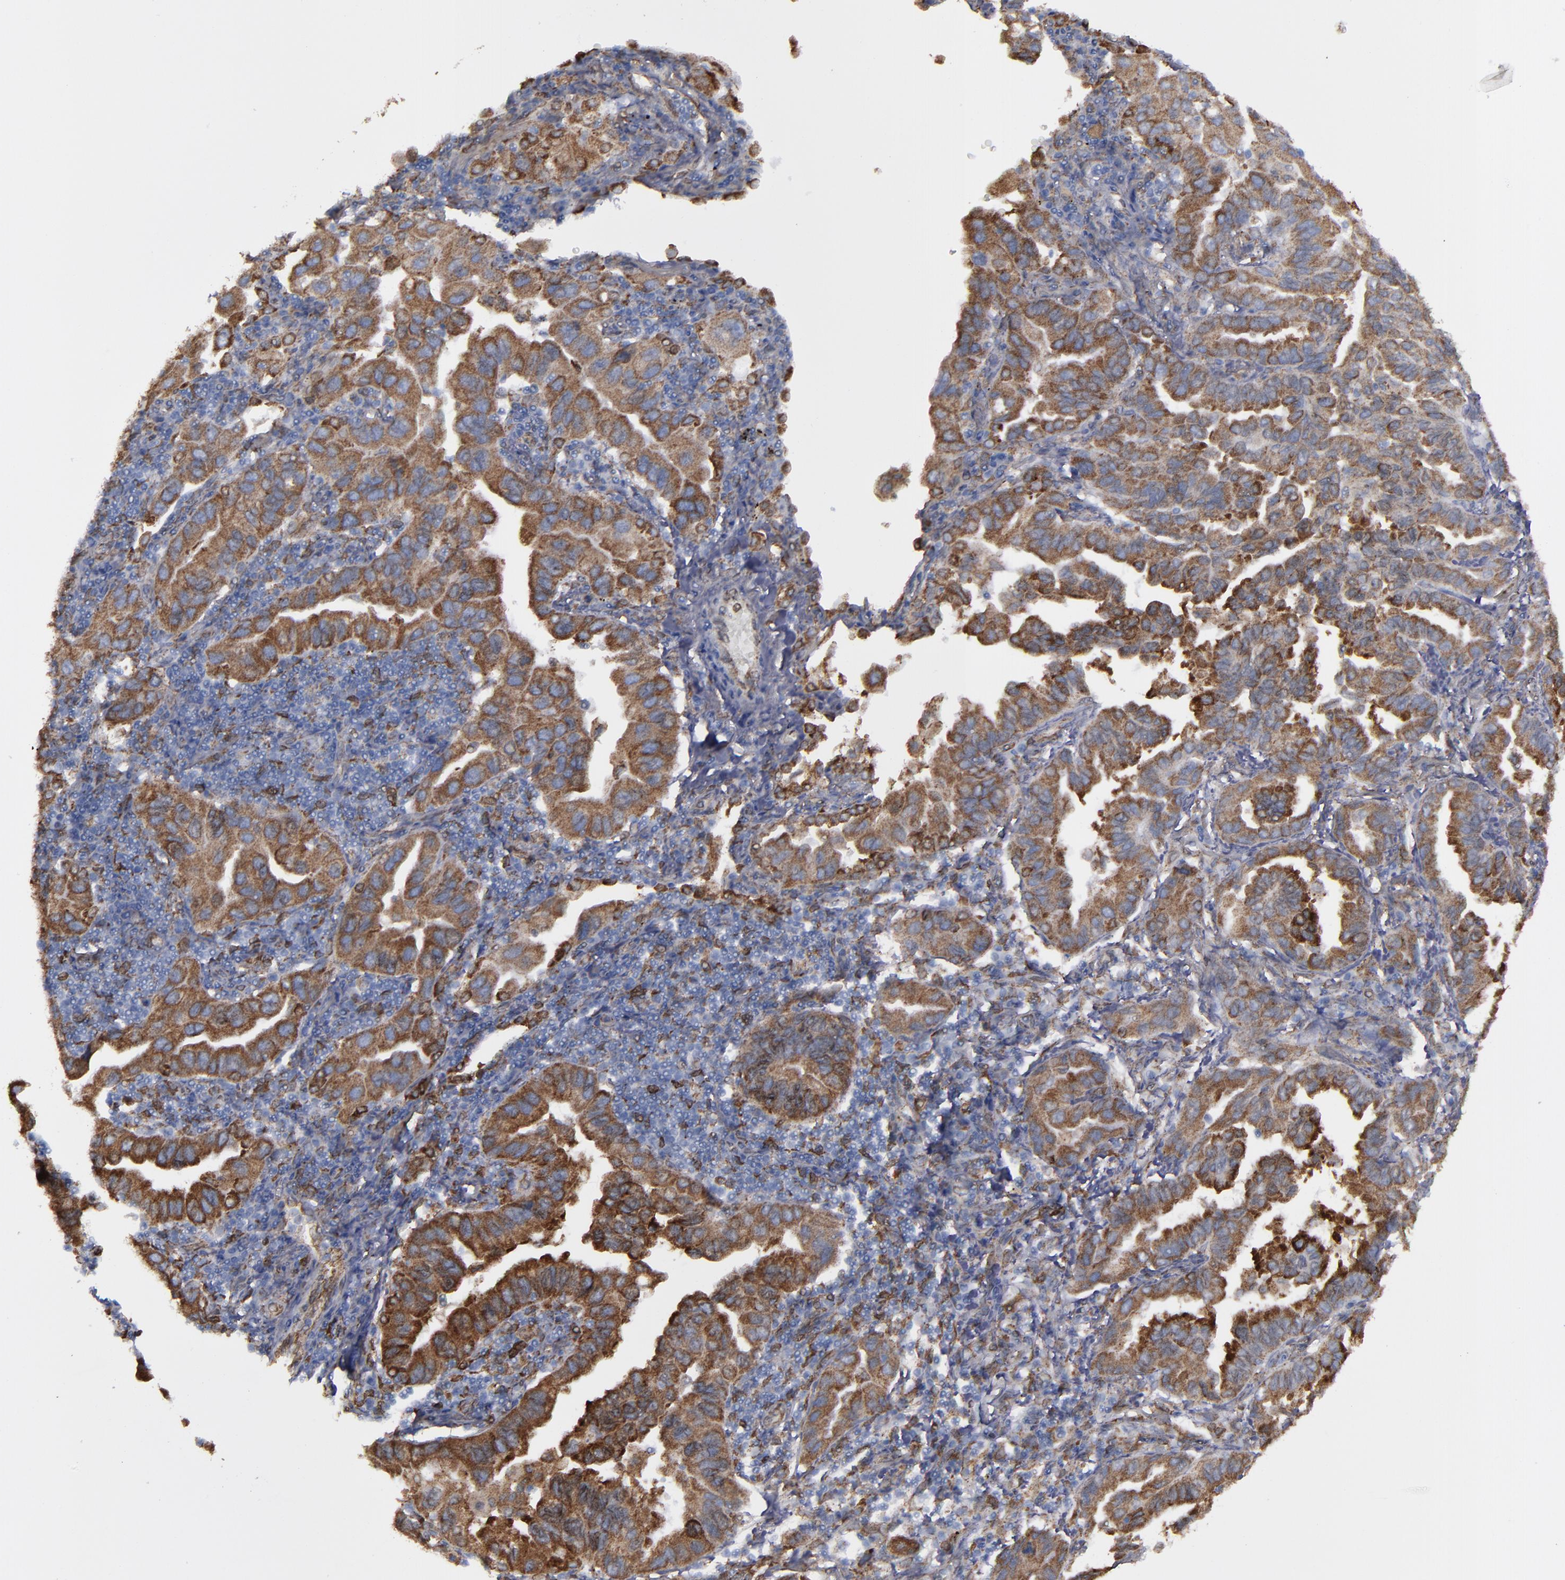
{"staining": {"intensity": "moderate", "quantity": ">75%", "location": "cytoplasmic/membranous"}, "tissue": "lung cancer", "cell_type": "Tumor cells", "image_type": "cancer", "snomed": [{"axis": "morphology", "description": "Adenocarcinoma, NOS"}, {"axis": "topography", "description": "Lung"}], "caption": "Moderate cytoplasmic/membranous staining for a protein is identified in approximately >75% of tumor cells of lung cancer using immunohistochemistry (IHC).", "gene": "ERLIN2", "patient": {"sex": "female", "age": 65}}